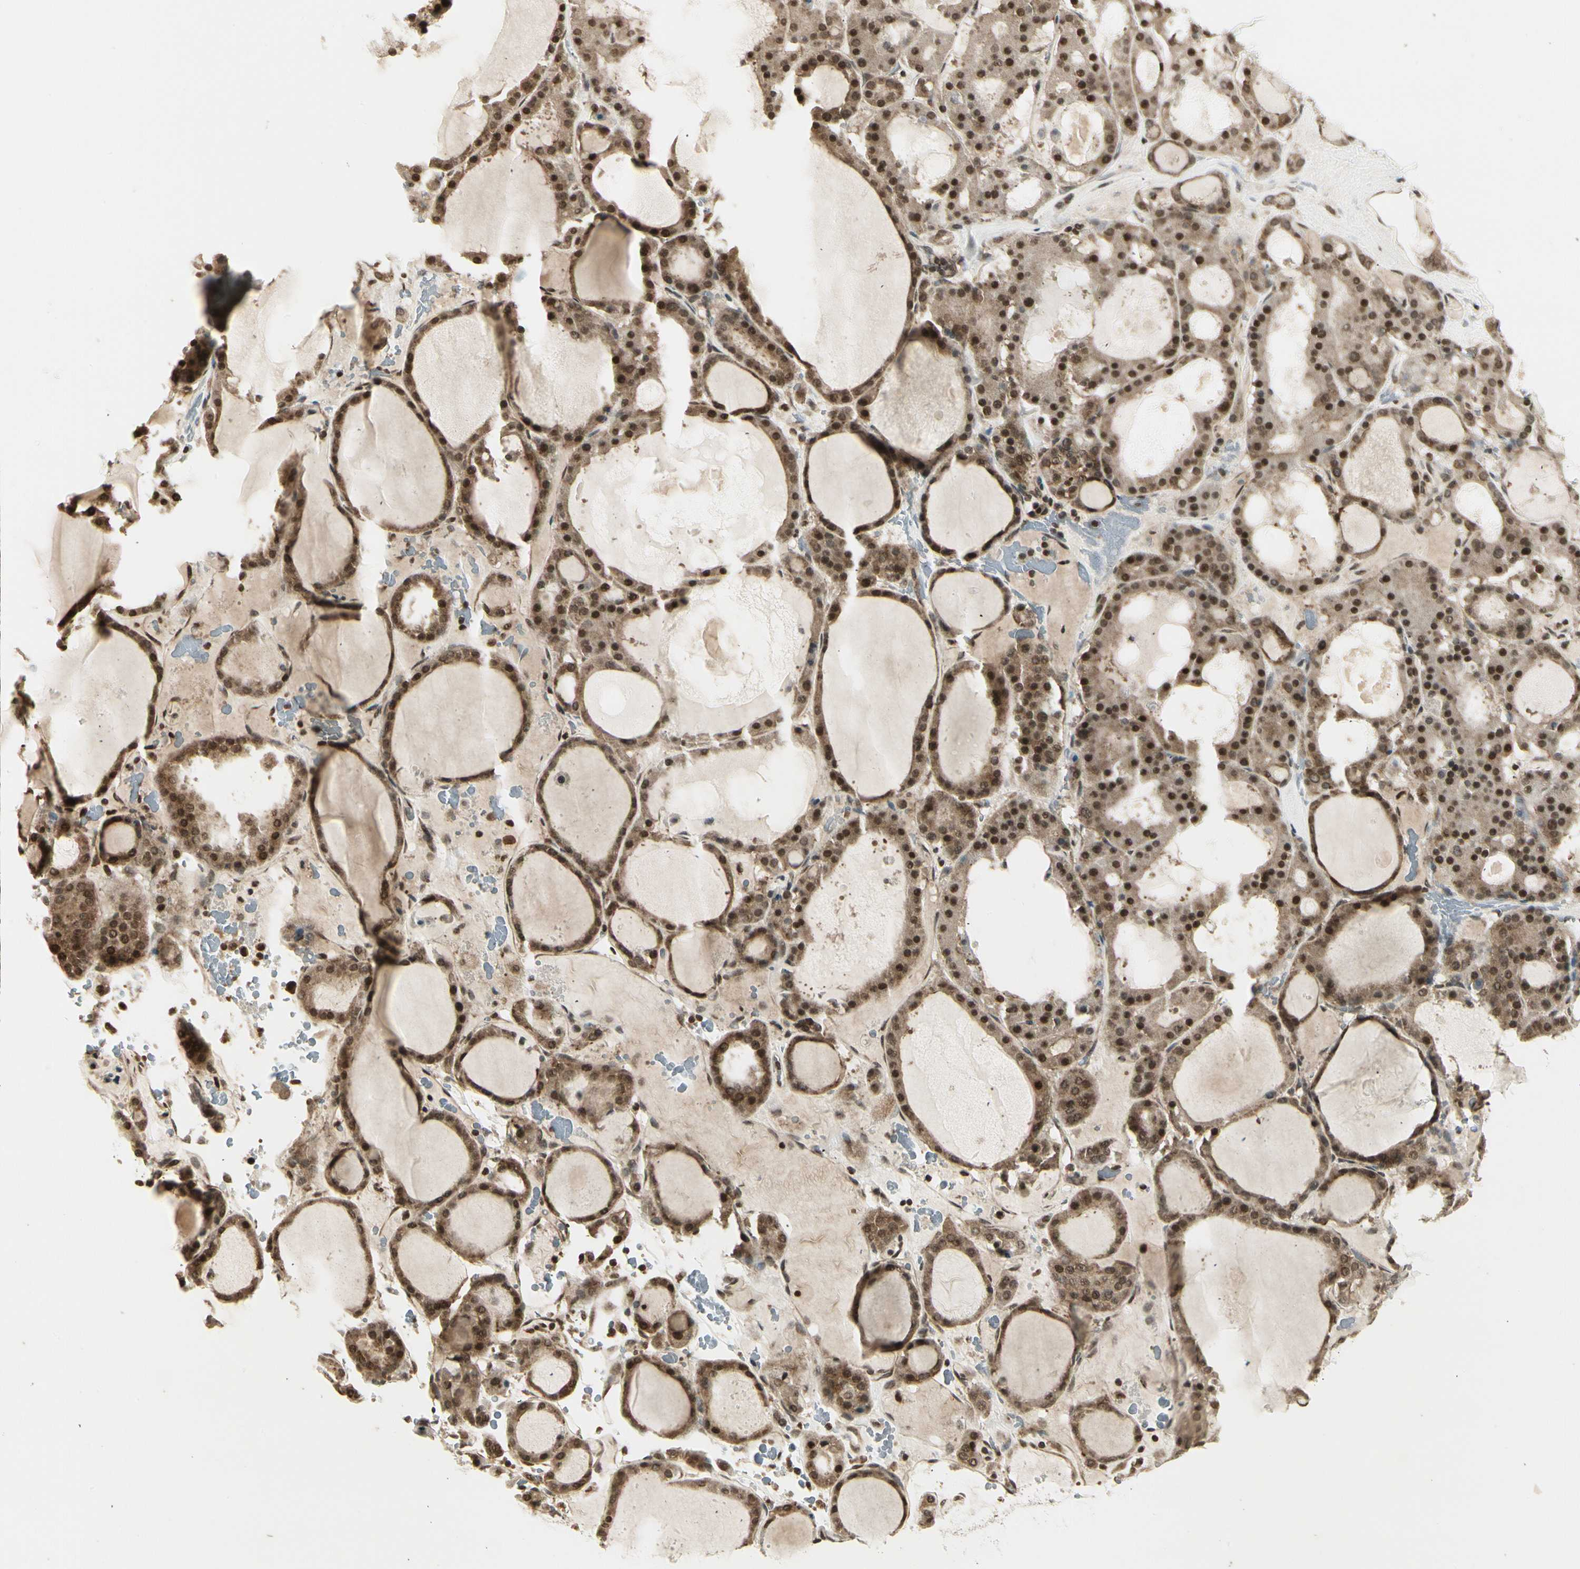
{"staining": {"intensity": "moderate", "quantity": ">75%", "location": "cytoplasmic/membranous,nuclear"}, "tissue": "thyroid gland", "cell_type": "Glandular cells", "image_type": "normal", "snomed": [{"axis": "morphology", "description": "Normal tissue, NOS"}, {"axis": "morphology", "description": "Carcinoma, NOS"}, {"axis": "topography", "description": "Thyroid gland"}], "caption": "Protein staining shows moderate cytoplasmic/membranous,nuclear staining in about >75% of glandular cells in benign thyroid gland. The staining was performed using DAB (3,3'-diaminobenzidine), with brown indicating positive protein expression. Nuclei are stained blue with hematoxylin.", "gene": "SMN2", "patient": {"sex": "female", "age": 86}}